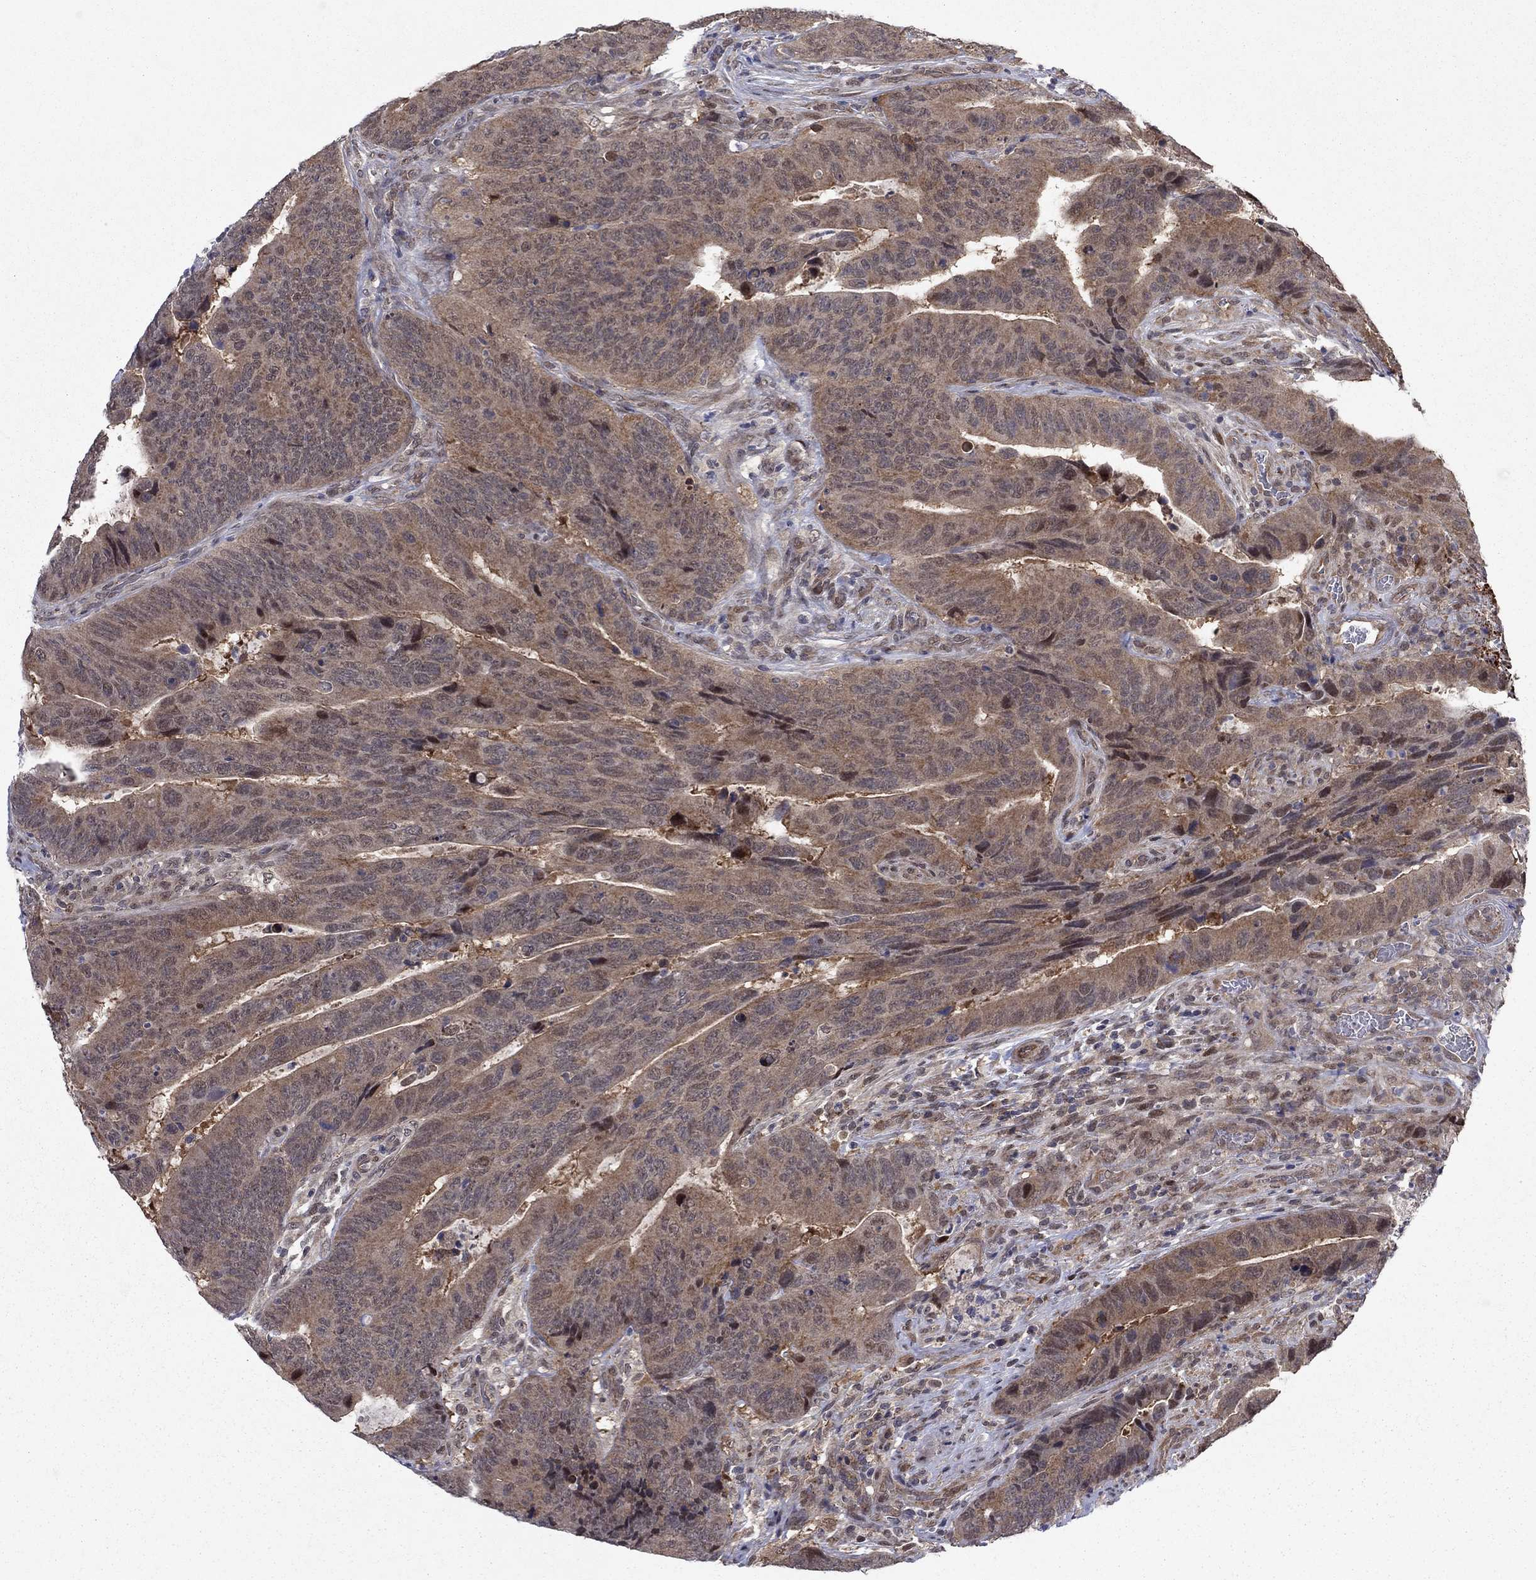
{"staining": {"intensity": "weak", "quantity": ">75%", "location": "cytoplasmic/membranous"}, "tissue": "colorectal cancer", "cell_type": "Tumor cells", "image_type": "cancer", "snomed": [{"axis": "morphology", "description": "Adenocarcinoma, NOS"}, {"axis": "topography", "description": "Colon"}], "caption": "Protein analysis of adenocarcinoma (colorectal) tissue displays weak cytoplasmic/membranous staining in approximately >75% of tumor cells.", "gene": "PSMC1", "patient": {"sex": "female", "age": 56}}